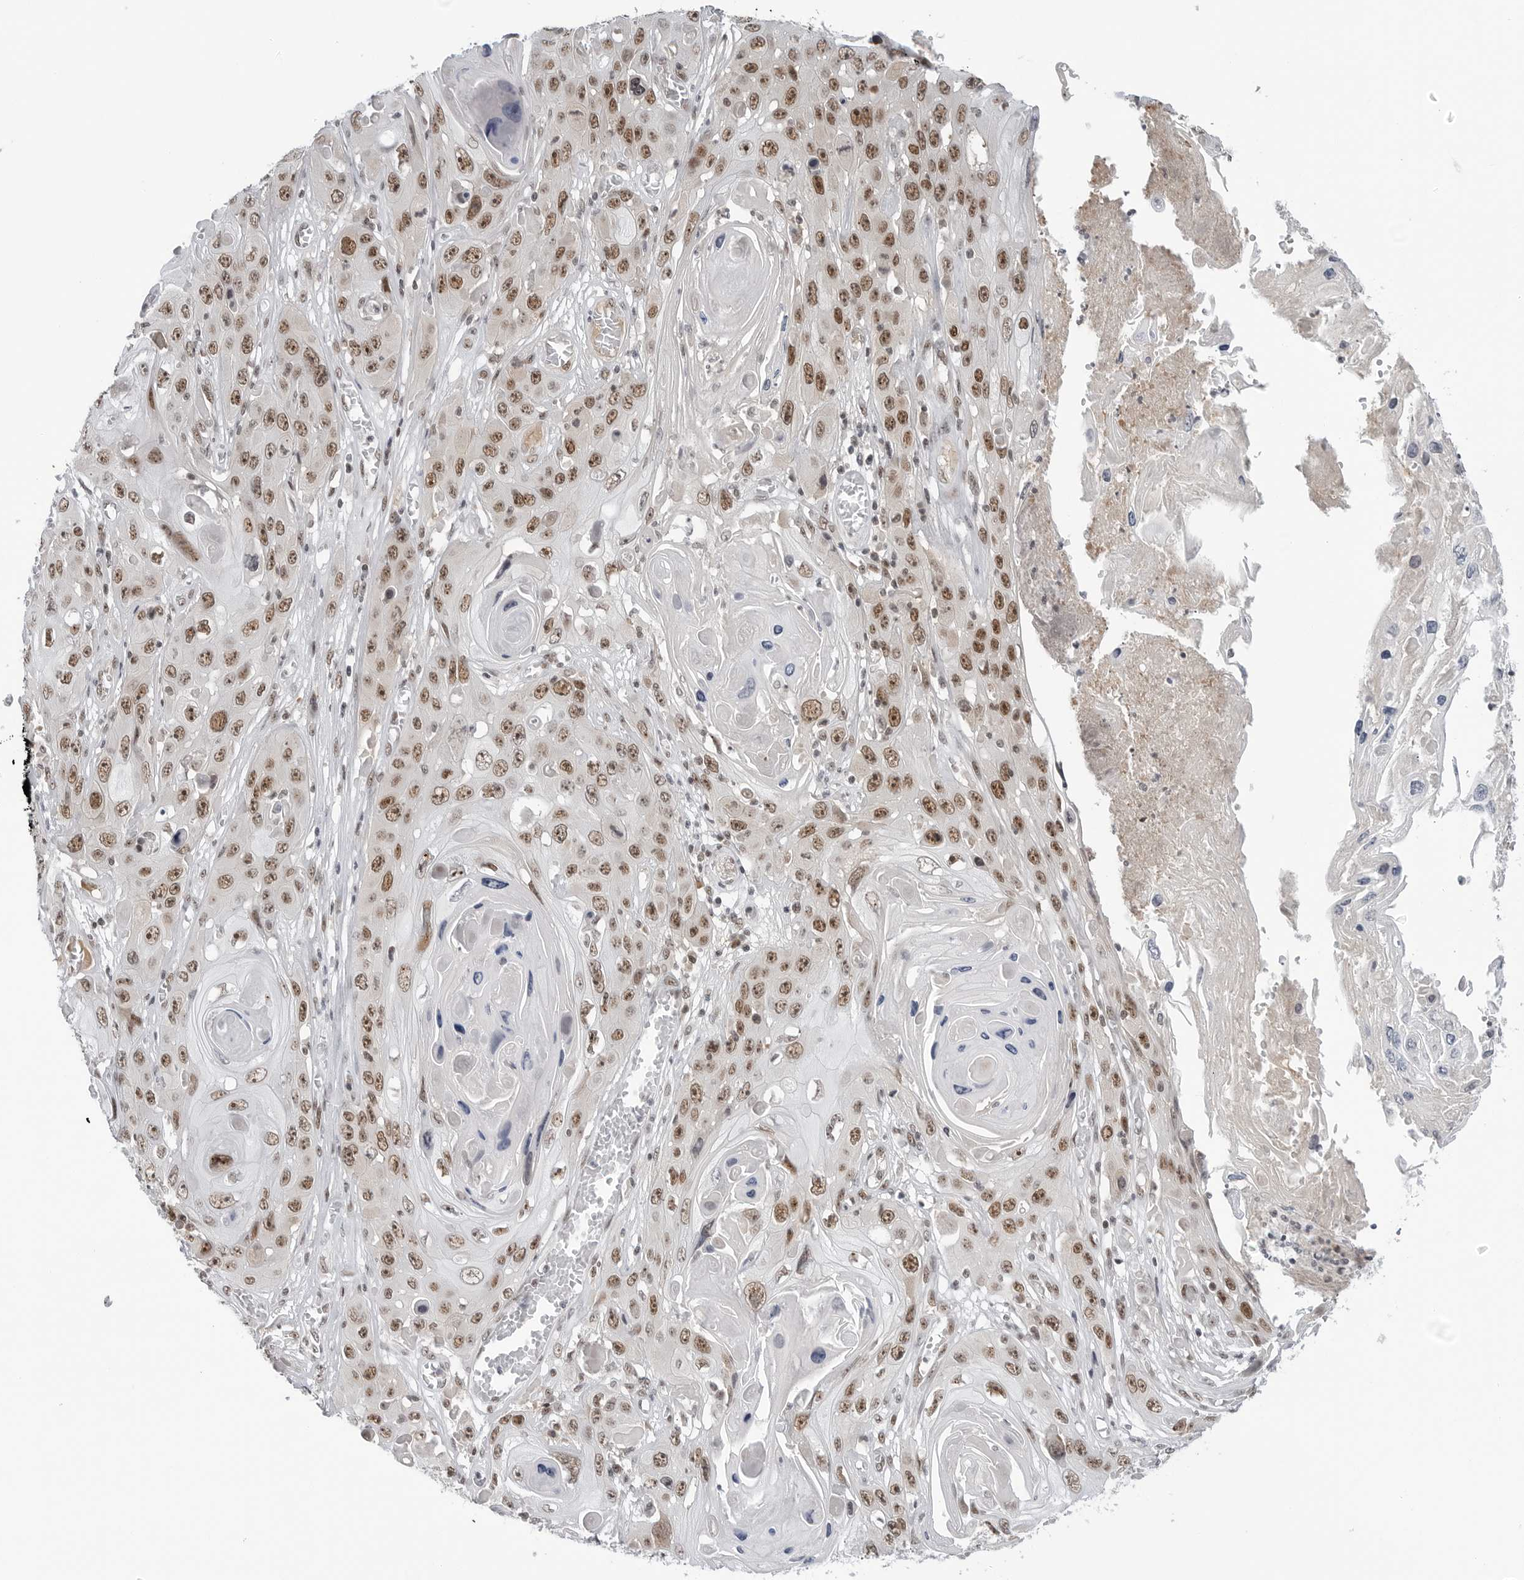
{"staining": {"intensity": "moderate", "quantity": ">75%", "location": "nuclear"}, "tissue": "skin cancer", "cell_type": "Tumor cells", "image_type": "cancer", "snomed": [{"axis": "morphology", "description": "Squamous cell carcinoma, NOS"}, {"axis": "topography", "description": "Skin"}], "caption": "A histopathology image showing moderate nuclear positivity in approximately >75% of tumor cells in skin cancer (squamous cell carcinoma), as visualized by brown immunohistochemical staining.", "gene": "WRAP53", "patient": {"sex": "male", "age": 55}}